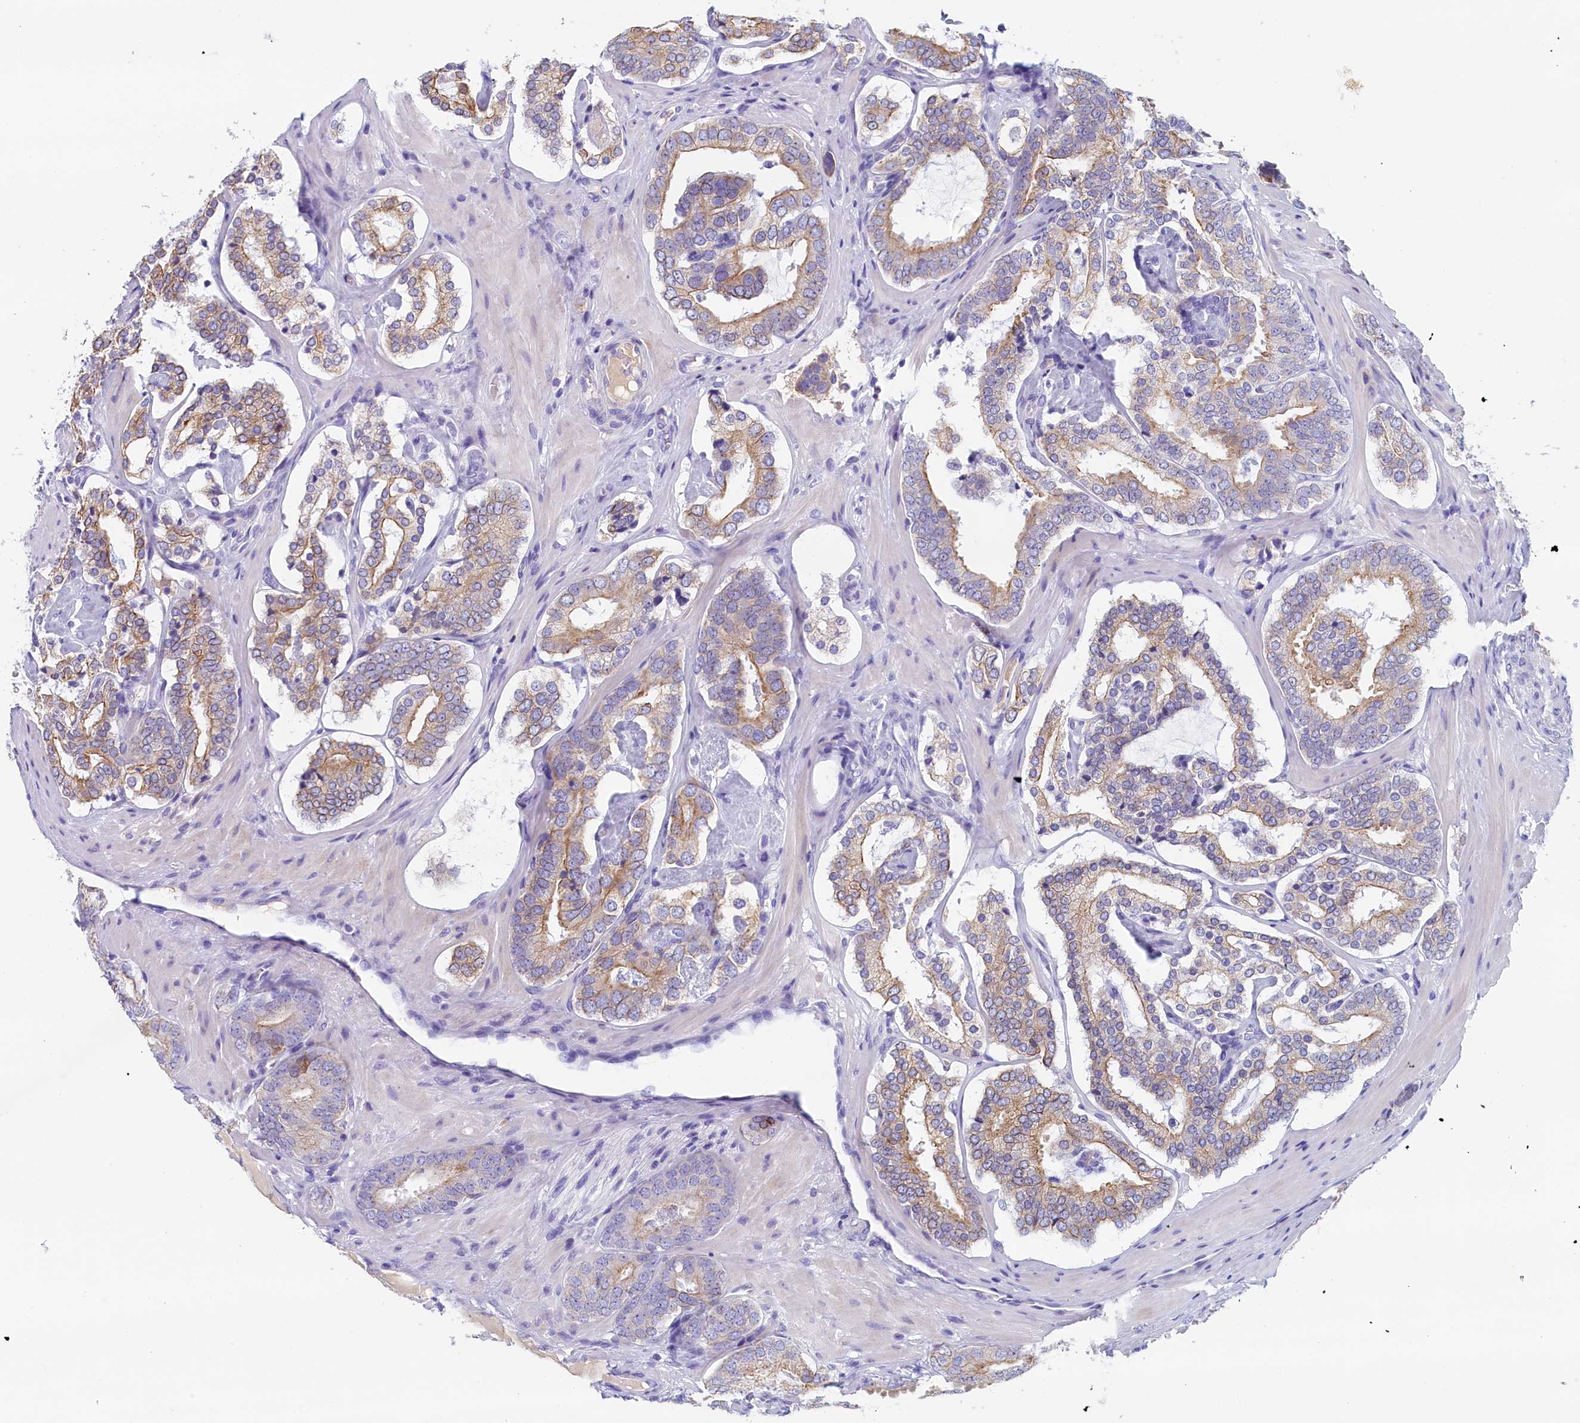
{"staining": {"intensity": "moderate", "quantity": "25%-75%", "location": "cytoplasmic/membranous"}, "tissue": "prostate cancer", "cell_type": "Tumor cells", "image_type": "cancer", "snomed": [{"axis": "morphology", "description": "Adenocarcinoma, High grade"}, {"axis": "topography", "description": "Prostate"}], "caption": "Moderate cytoplasmic/membranous expression for a protein is seen in about 25%-75% of tumor cells of prostate cancer (adenocarcinoma (high-grade)) using immunohistochemistry.", "gene": "GUCA1C", "patient": {"sex": "male", "age": 63}}